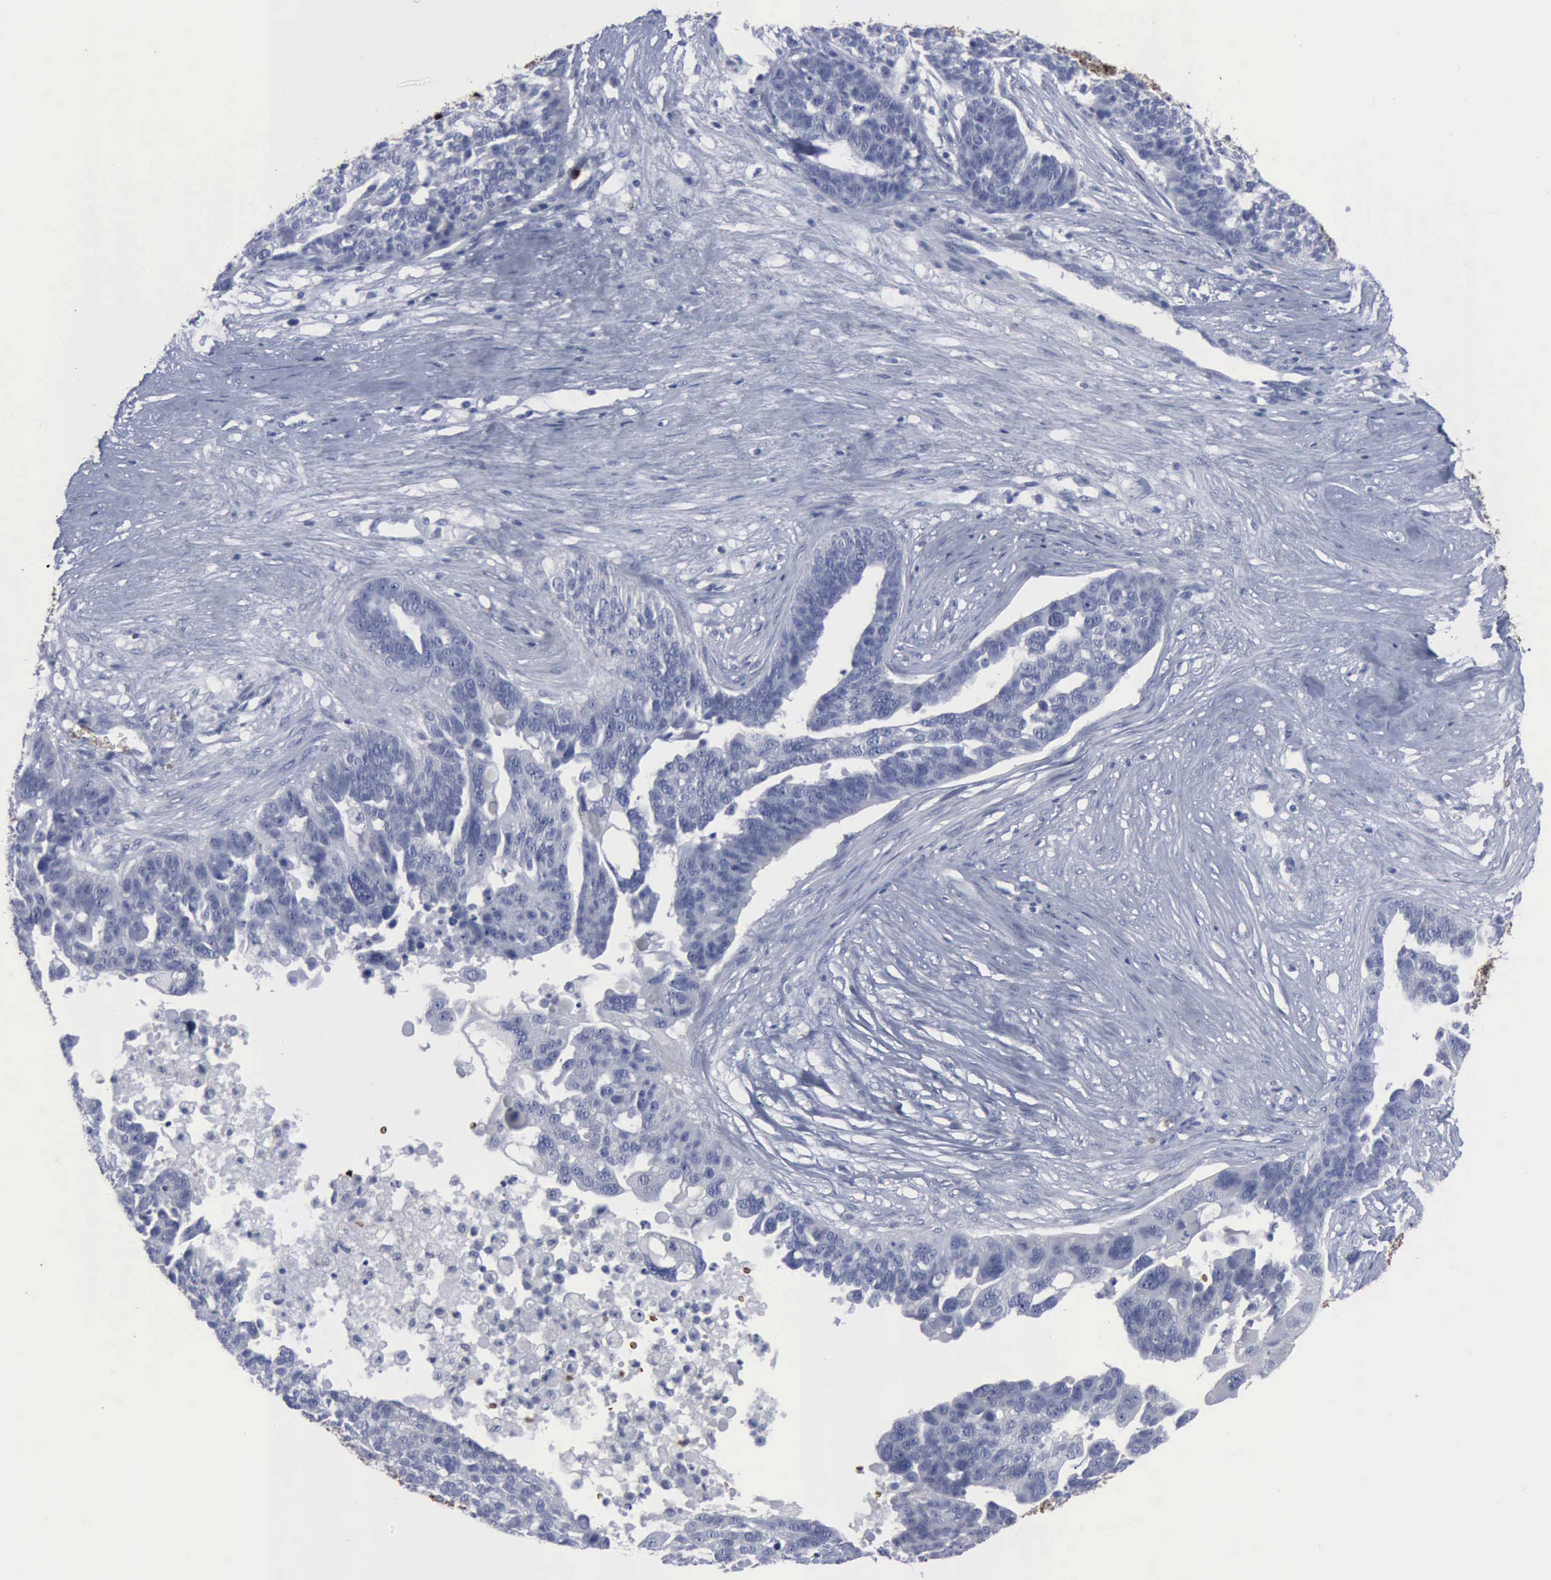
{"staining": {"intensity": "negative", "quantity": "none", "location": "none"}, "tissue": "ovarian cancer", "cell_type": "Tumor cells", "image_type": "cancer", "snomed": [{"axis": "morphology", "description": "Cystadenocarcinoma, serous, NOS"}, {"axis": "topography", "description": "Ovary"}], "caption": "Photomicrograph shows no significant protein positivity in tumor cells of ovarian serous cystadenocarcinoma.", "gene": "TGFB1", "patient": {"sex": "female", "age": 59}}